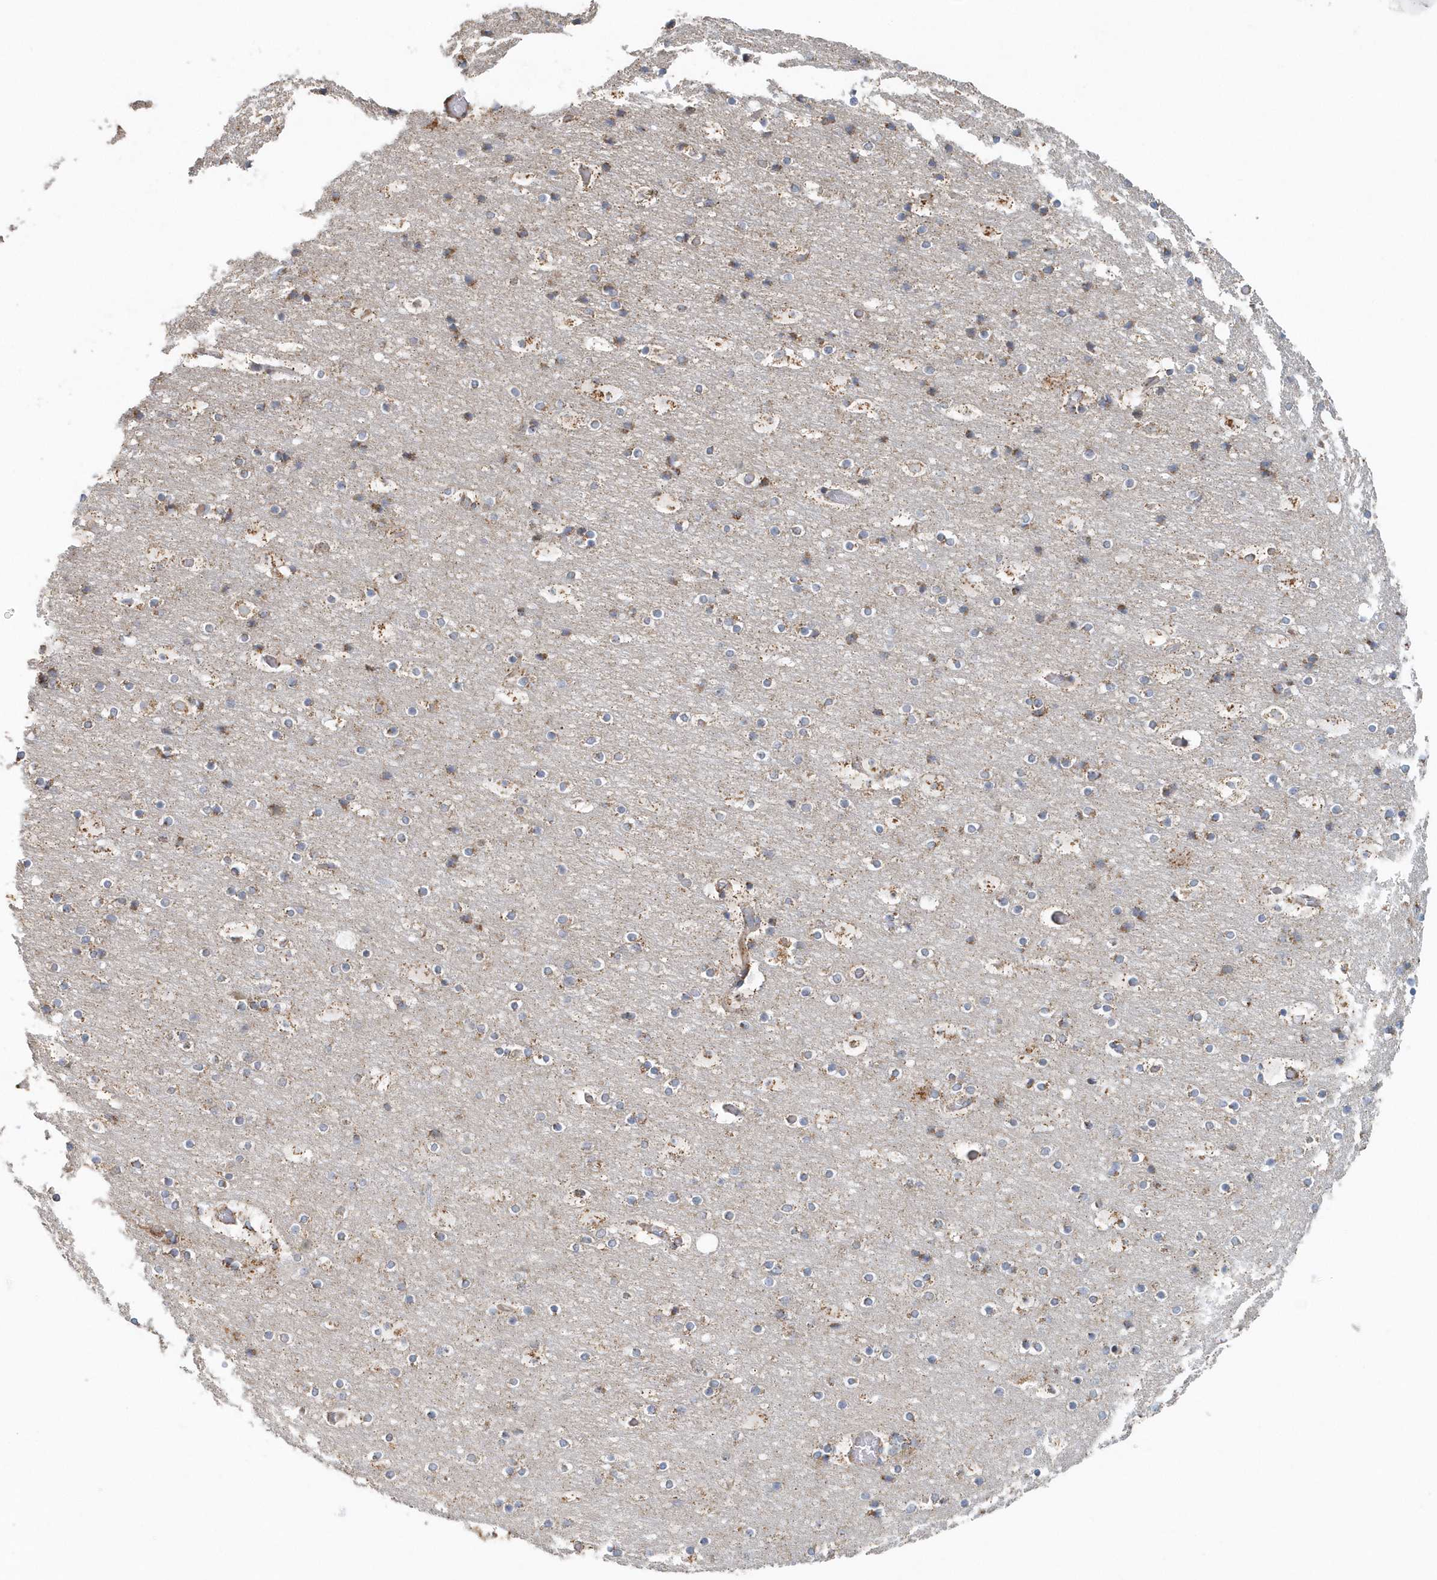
{"staining": {"intensity": "weak", "quantity": "25%-75%", "location": "cytoplasmic/membranous"}, "tissue": "cerebral cortex", "cell_type": "Endothelial cells", "image_type": "normal", "snomed": [{"axis": "morphology", "description": "Normal tissue, NOS"}, {"axis": "topography", "description": "Cerebral cortex"}], "caption": "Immunohistochemical staining of benign human cerebral cortex demonstrates weak cytoplasmic/membranous protein staining in approximately 25%-75% of endothelial cells.", "gene": "MMUT", "patient": {"sex": "male", "age": 57}}